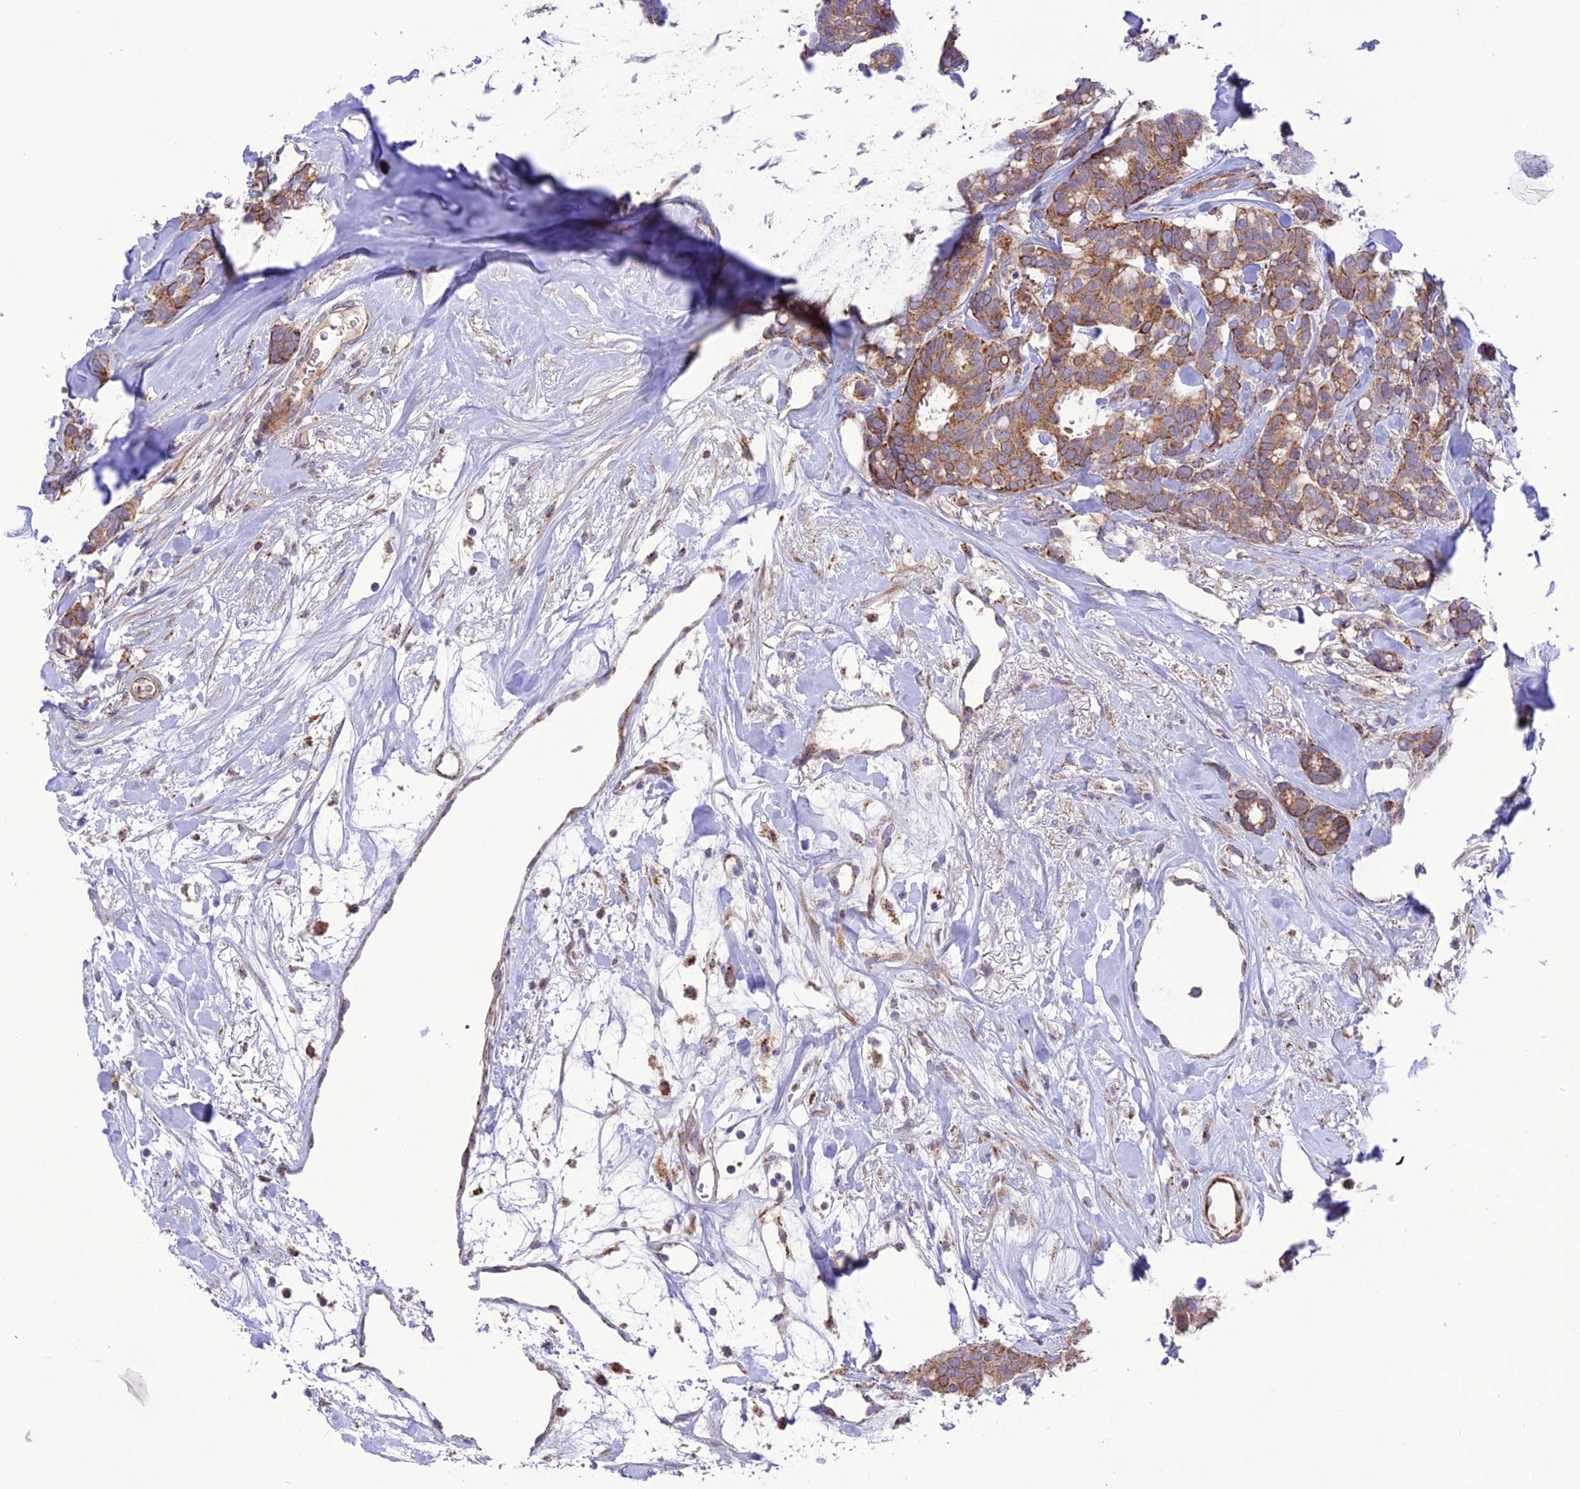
{"staining": {"intensity": "moderate", "quantity": ">75%", "location": "cytoplasmic/membranous"}, "tissue": "breast cancer", "cell_type": "Tumor cells", "image_type": "cancer", "snomed": [{"axis": "morphology", "description": "Duct carcinoma"}, {"axis": "topography", "description": "Breast"}], "caption": "DAB (3,3'-diaminobenzidine) immunohistochemical staining of human breast cancer reveals moderate cytoplasmic/membranous protein positivity in approximately >75% of tumor cells.", "gene": "UAP1L1", "patient": {"sex": "female", "age": 87}}